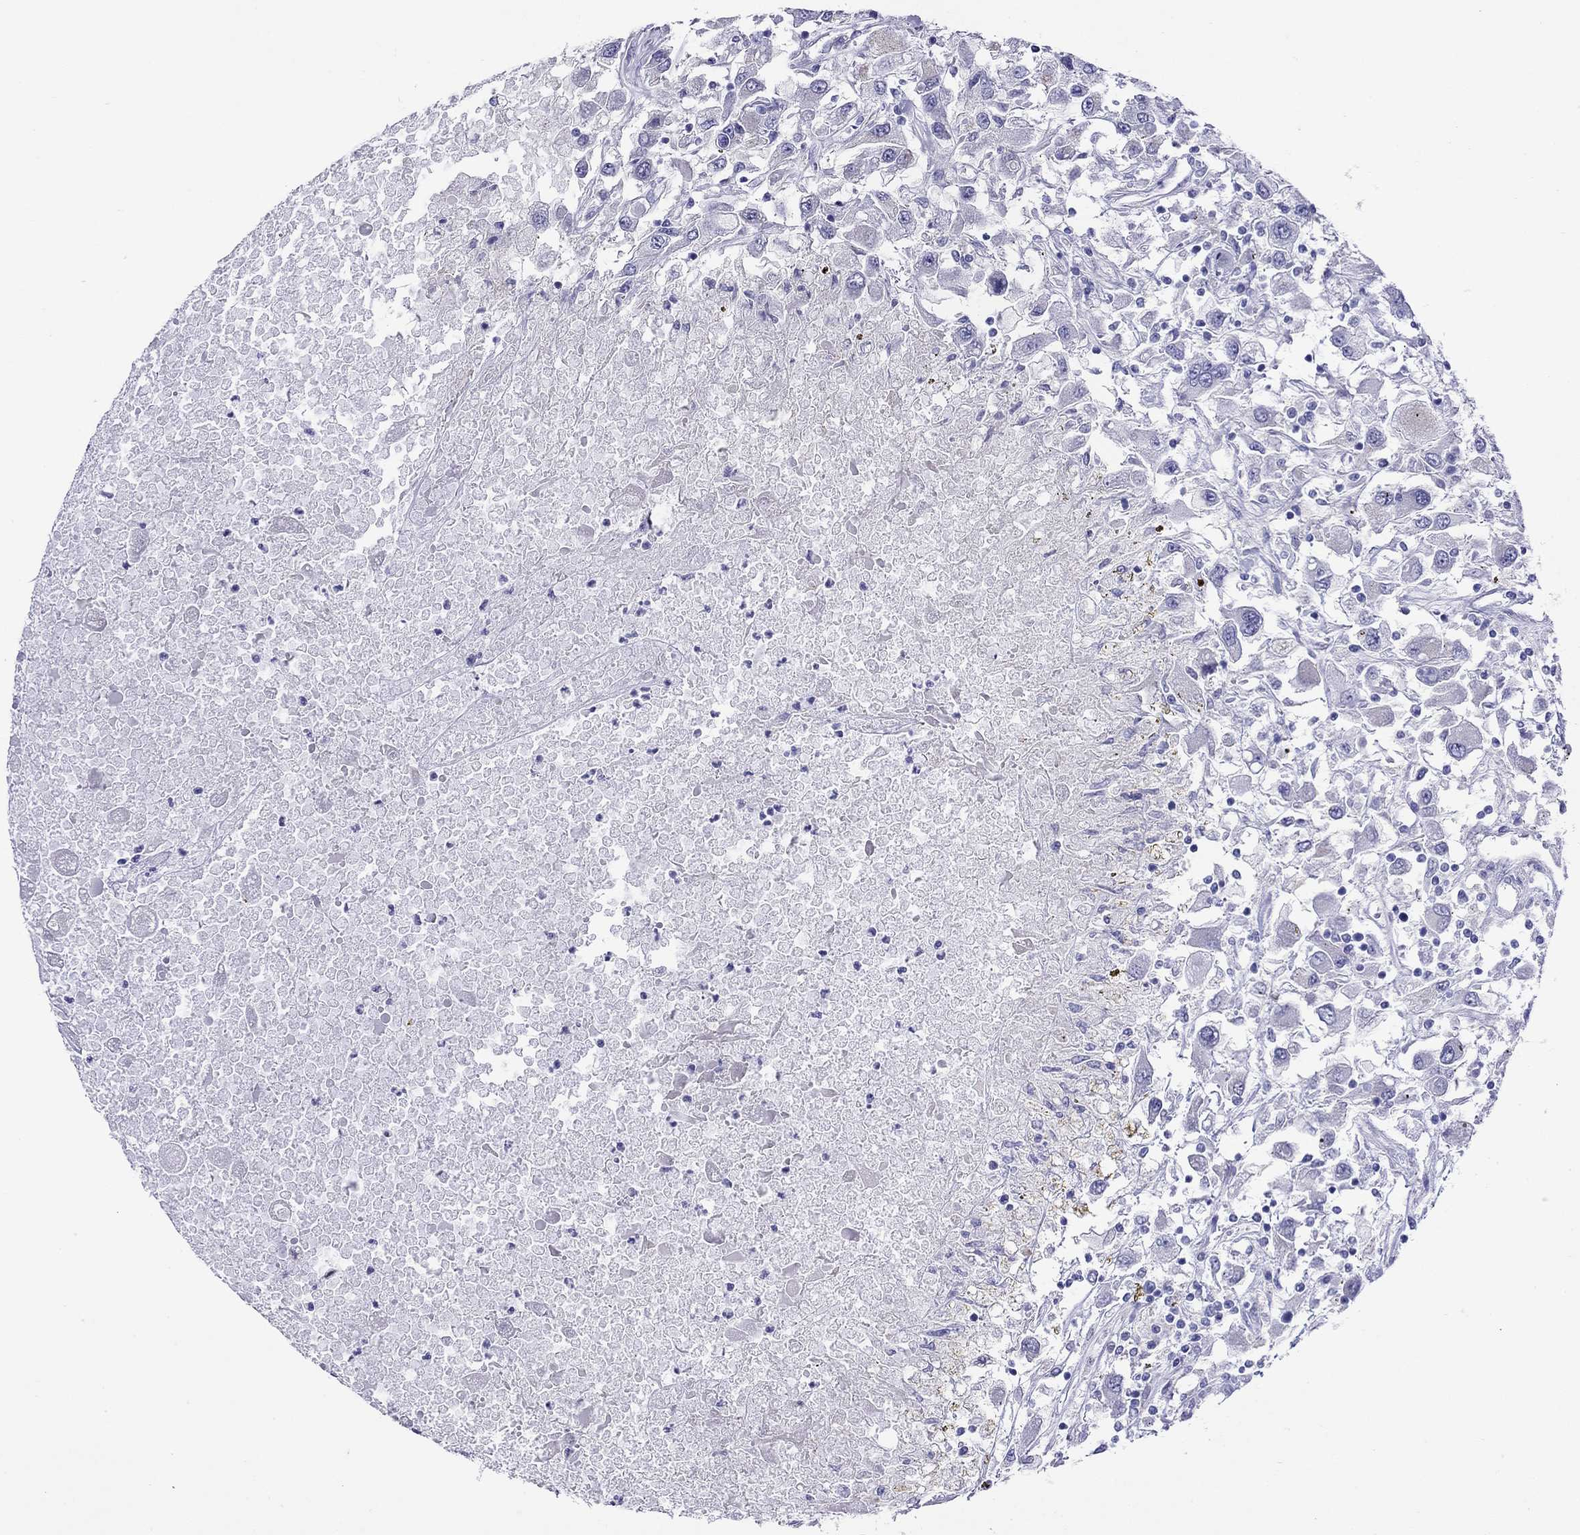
{"staining": {"intensity": "negative", "quantity": "none", "location": "none"}, "tissue": "renal cancer", "cell_type": "Tumor cells", "image_type": "cancer", "snomed": [{"axis": "morphology", "description": "Adenocarcinoma, NOS"}, {"axis": "topography", "description": "Kidney"}], "caption": "DAB immunohistochemical staining of human adenocarcinoma (renal) demonstrates no significant staining in tumor cells.", "gene": "SLC30A8", "patient": {"sex": "female", "age": 67}}